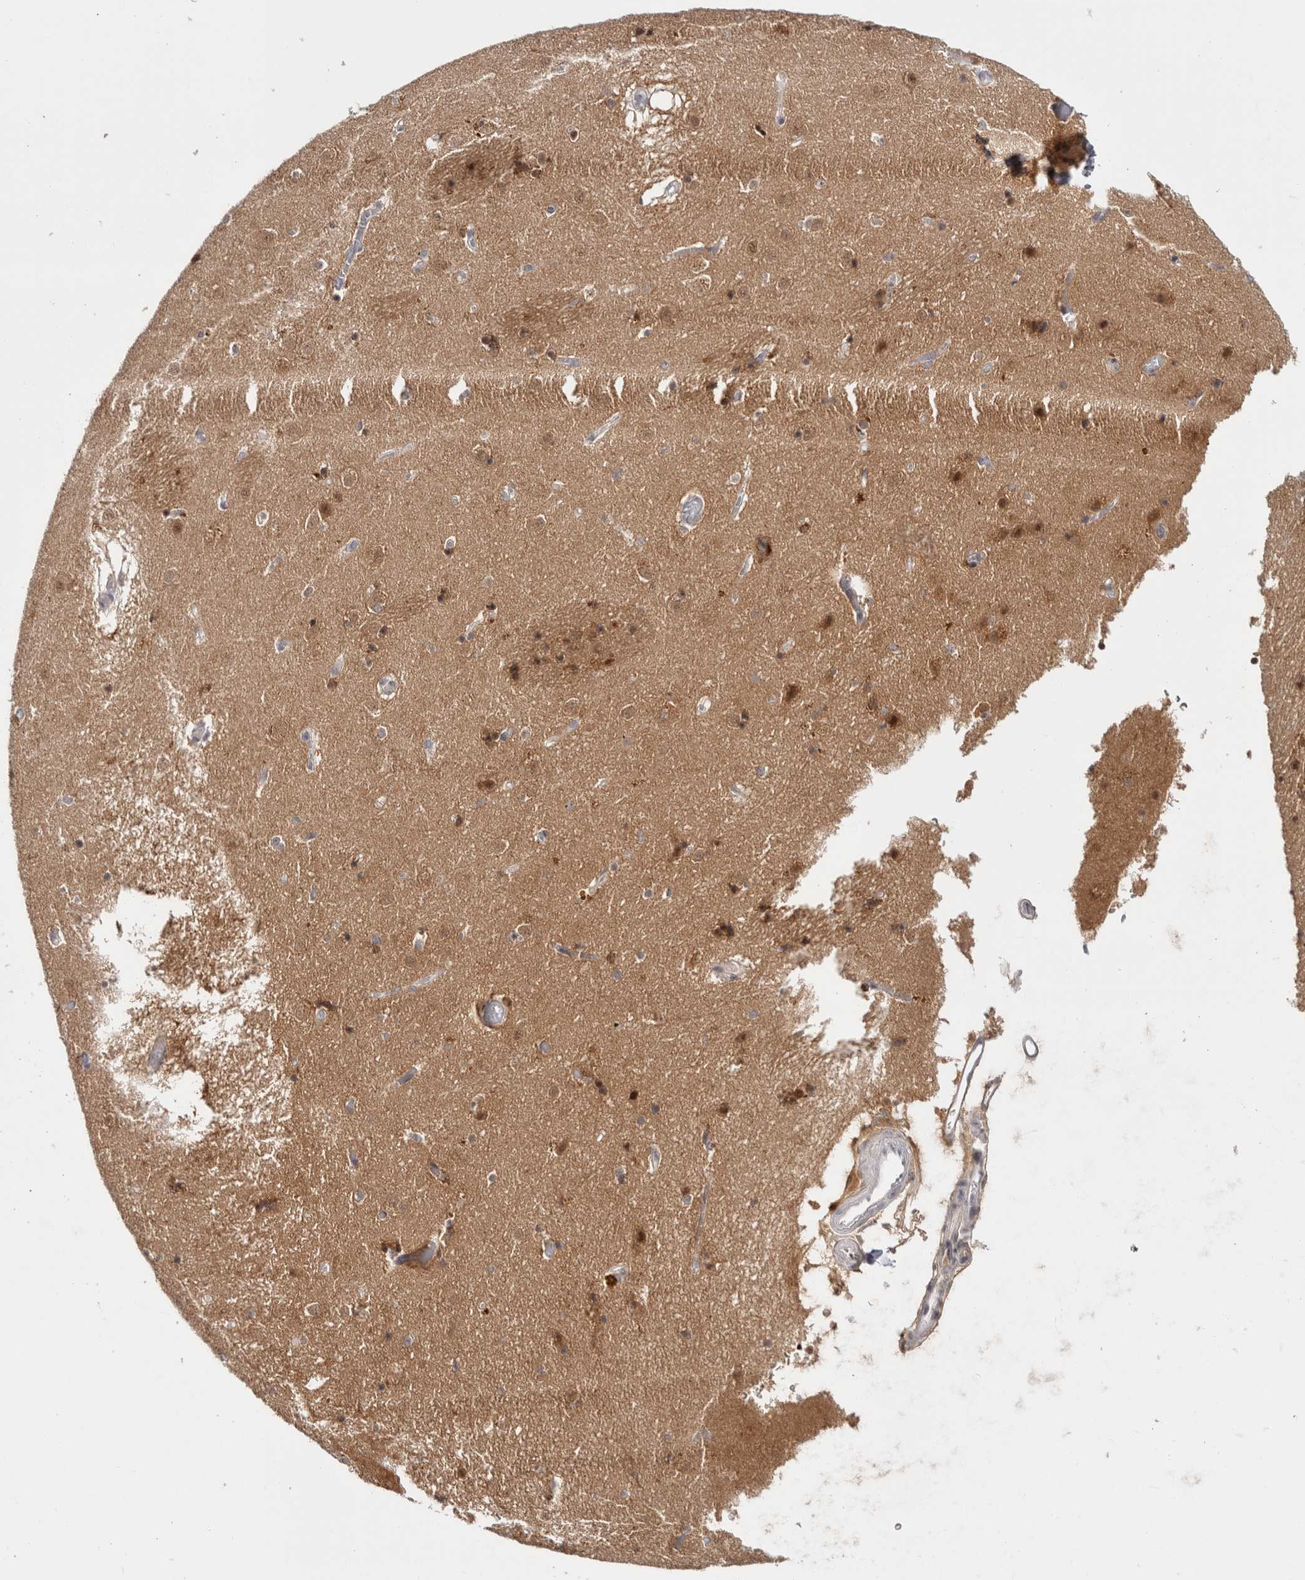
{"staining": {"intensity": "strong", "quantity": "25%-75%", "location": "nuclear"}, "tissue": "caudate", "cell_type": "Glial cells", "image_type": "normal", "snomed": [{"axis": "morphology", "description": "Normal tissue, NOS"}, {"axis": "topography", "description": "Lateral ventricle wall"}], "caption": "Glial cells reveal high levels of strong nuclear staining in approximately 25%-75% of cells in benign human caudate.", "gene": "MKNK1", "patient": {"sex": "male", "age": 70}}